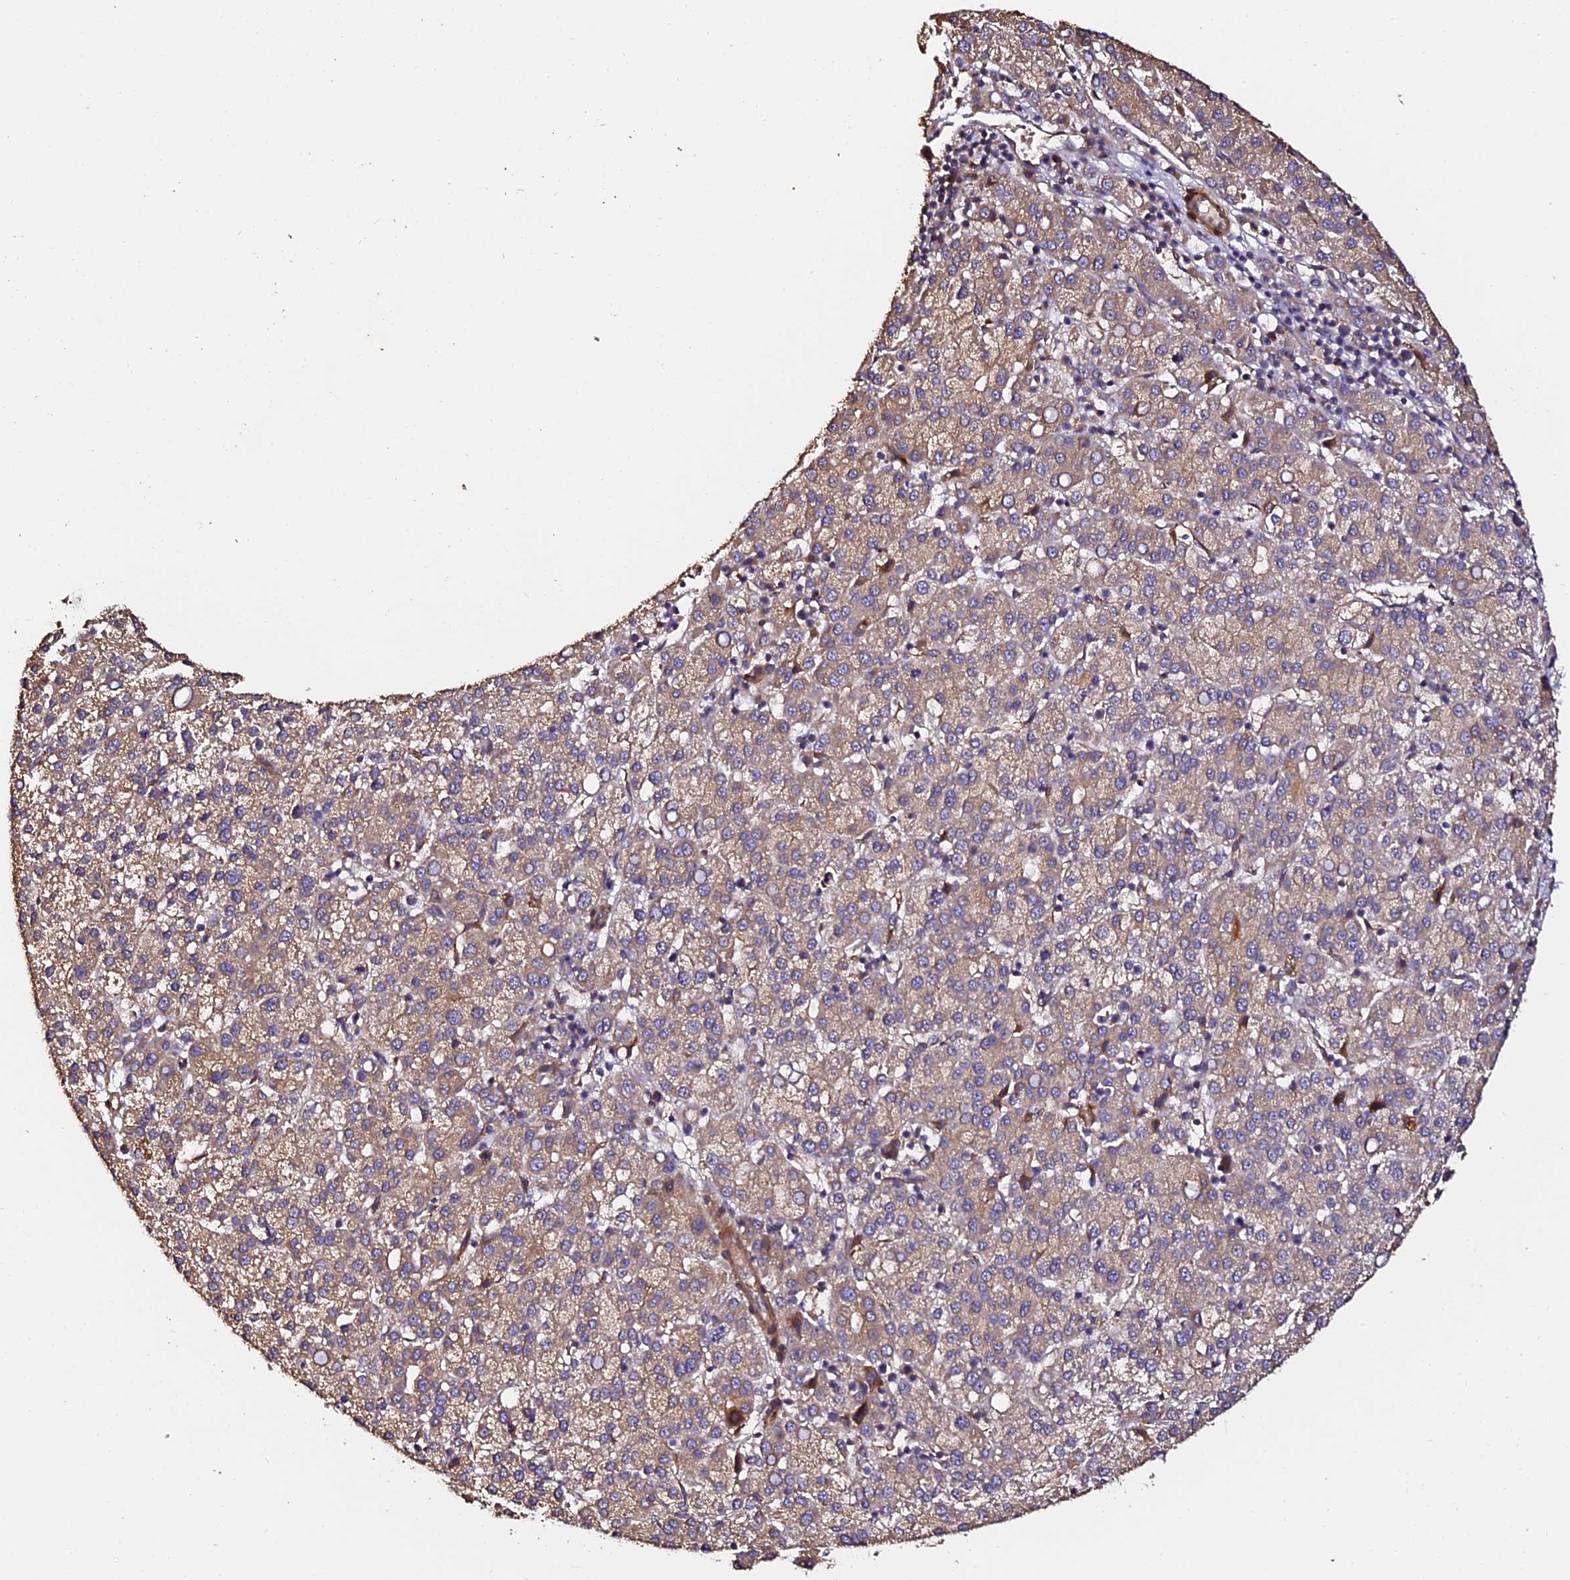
{"staining": {"intensity": "weak", "quantity": ">75%", "location": "cytoplasmic/membranous"}, "tissue": "liver cancer", "cell_type": "Tumor cells", "image_type": "cancer", "snomed": [{"axis": "morphology", "description": "Carcinoma, Hepatocellular, NOS"}, {"axis": "topography", "description": "Liver"}], "caption": "A brown stain shows weak cytoplasmic/membranous staining of a protein in human liver cancer (hepatocellular carcinoma) tumor cells.", "gene": "TDO2", "patient": {"sex": "female", "age": 58}}